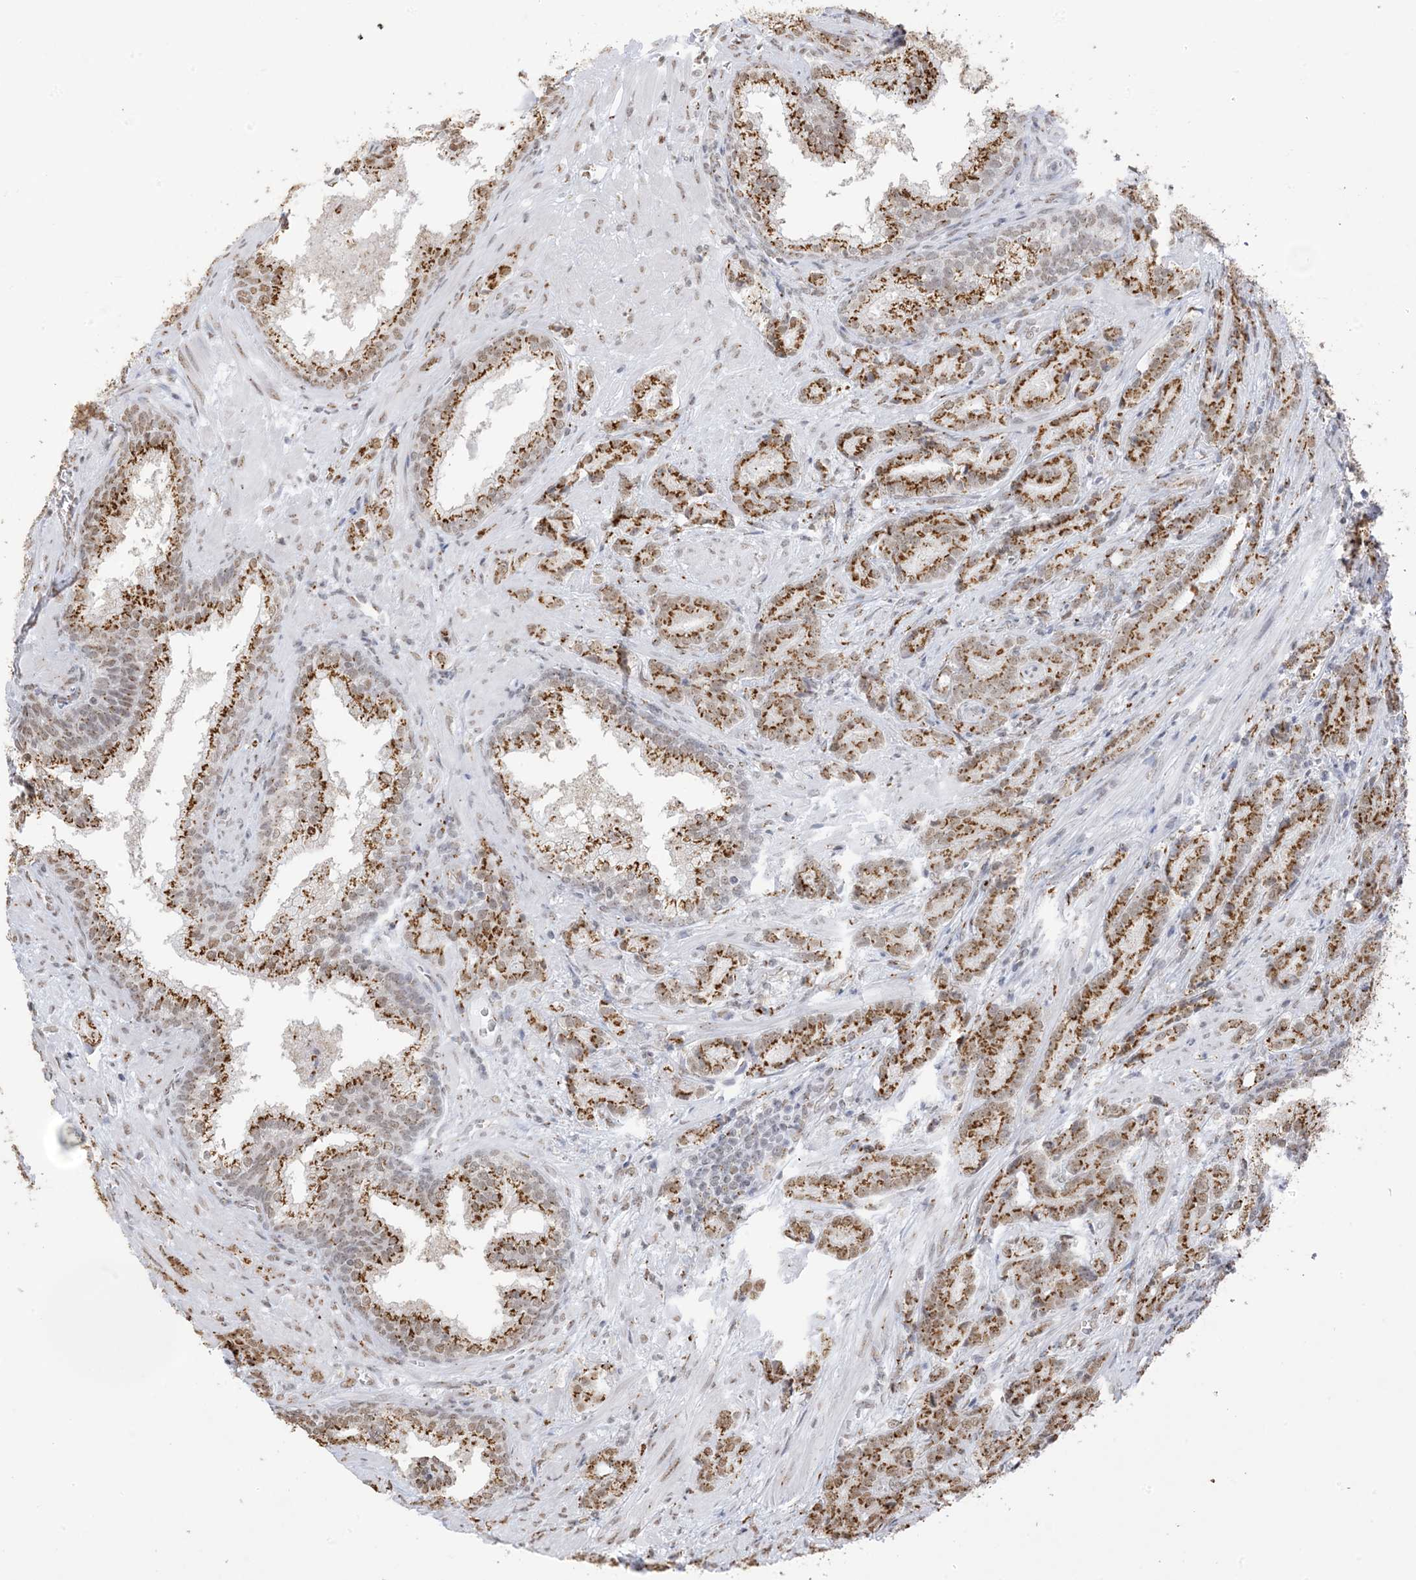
{"staining": {"intensity": "moderate", "quantity": ">75%", "location": "cytoplasmic/membranous,nuclear"}, "tissue": "prostate cancer", "cell_type": "Tumor cells", "image_type": "cancer", "snomed": [{"axis": "morphology", "description": "Adenocarcinoma, High grade"}, {"axis": "topography", "description": "Prostate"}], "caption": "This is an image of IHC staining of high-grade adenocarcinoma (prostate), which shows moderate staining in the cytoplasmic/membranous and nuclear of tumor cells.", "gene": "GPR107", "patient": {"sex": "male", "age": 57}}